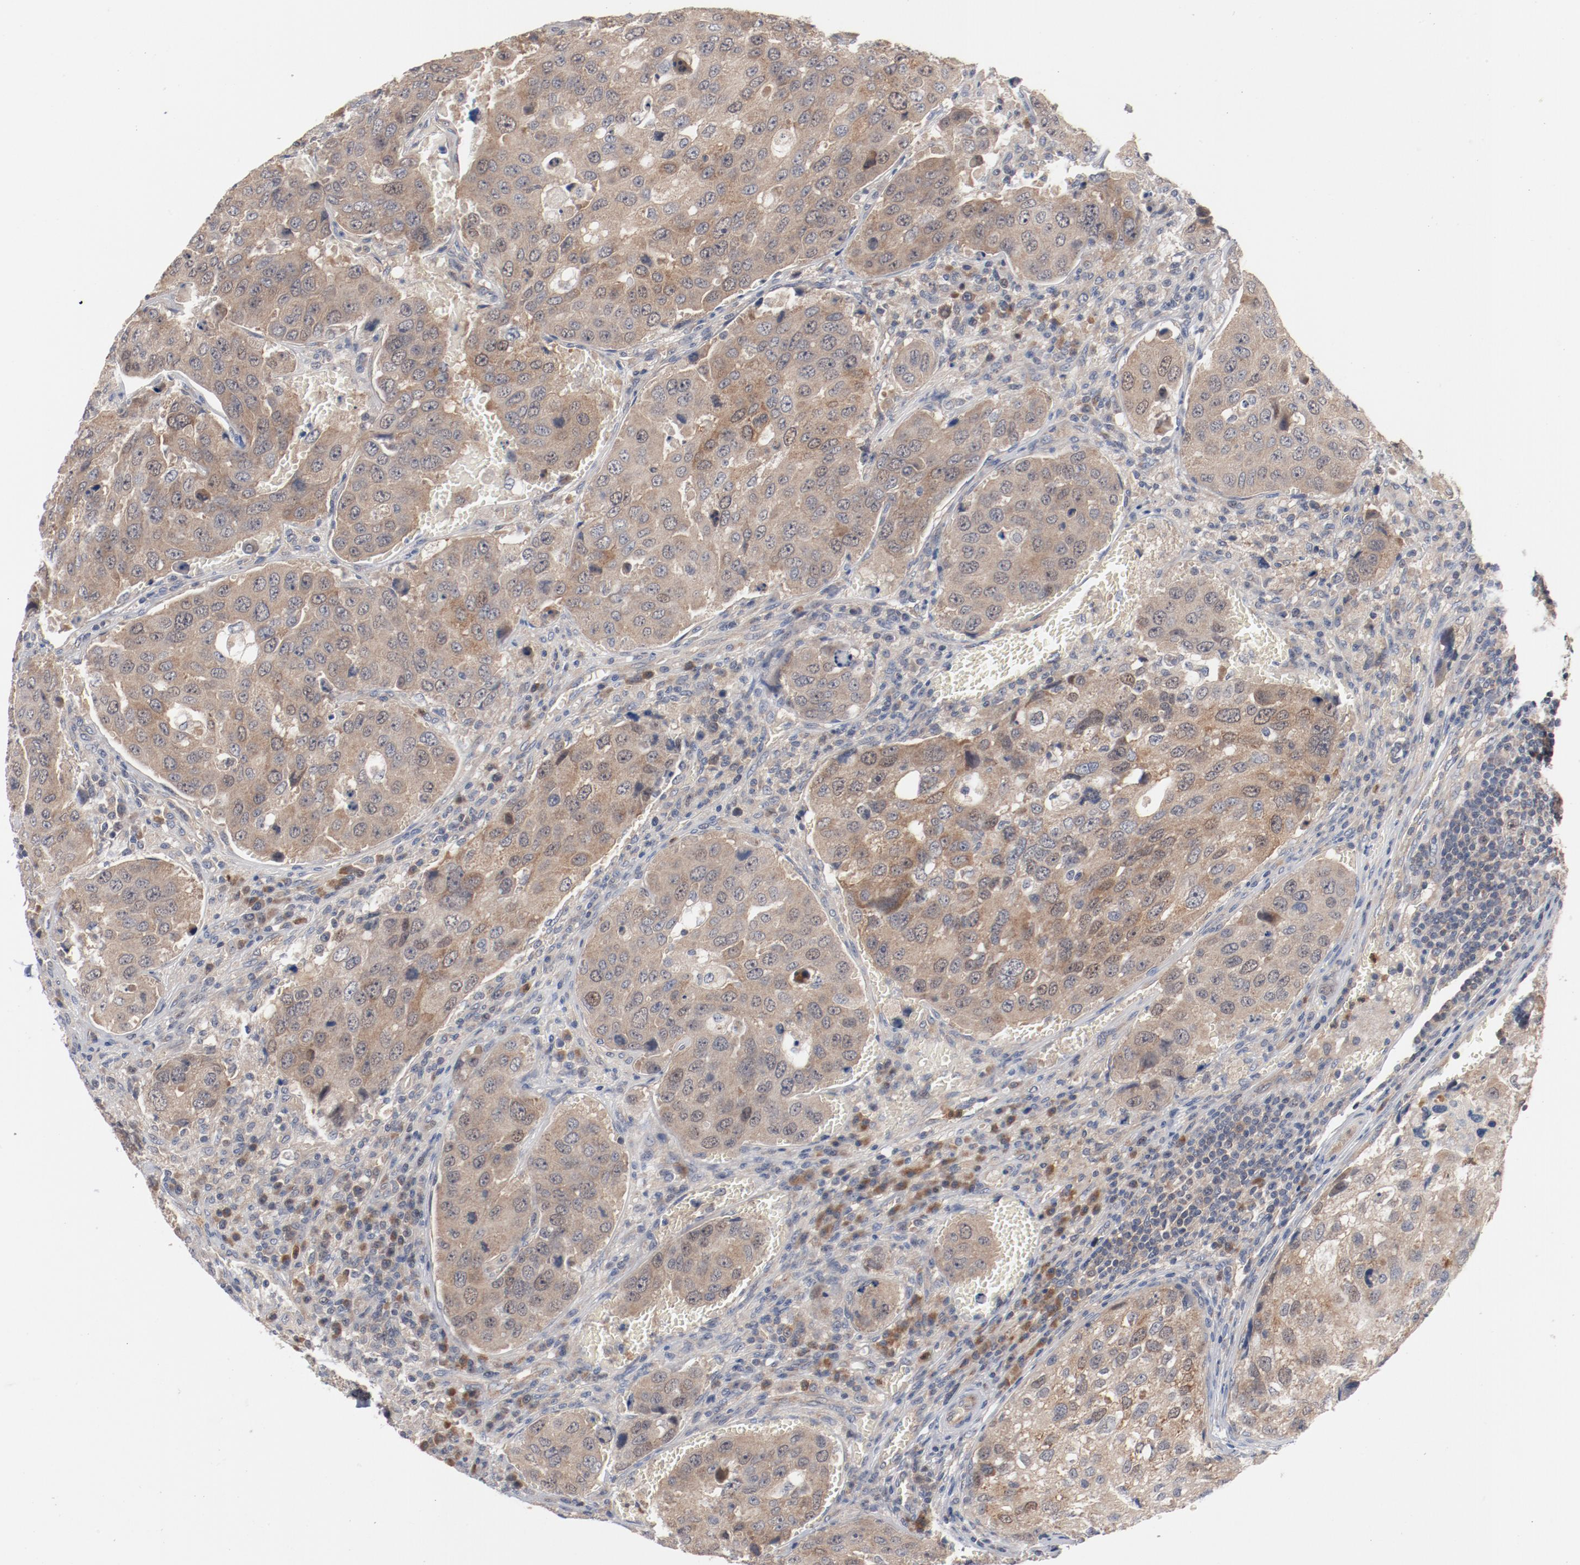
{"staining": {"intensity": "moderate", "quantity": ">75%", "location": "cytoplasmic/membranous,nuclear"}, "tissue": "urothelial cancer", "cell_type": "Tumor cells", "image_type": "cancer", "snomed": [{"axis": "morphology", "description": "Urothelial carcinoma, High grade"}, {"axis": "topography", "description": "Lymph node"}, {"axis": "topography", "description": "Urinary bladder"}], "caption": "Immunohistochemistry of urothelial cancer shows medium levels of moderate cytoplasmic/membranous and nuclear positivity in about >75% of tumor cells.", "gene": "RNASE11", "patient": {"sex": "male", "age": 51}}